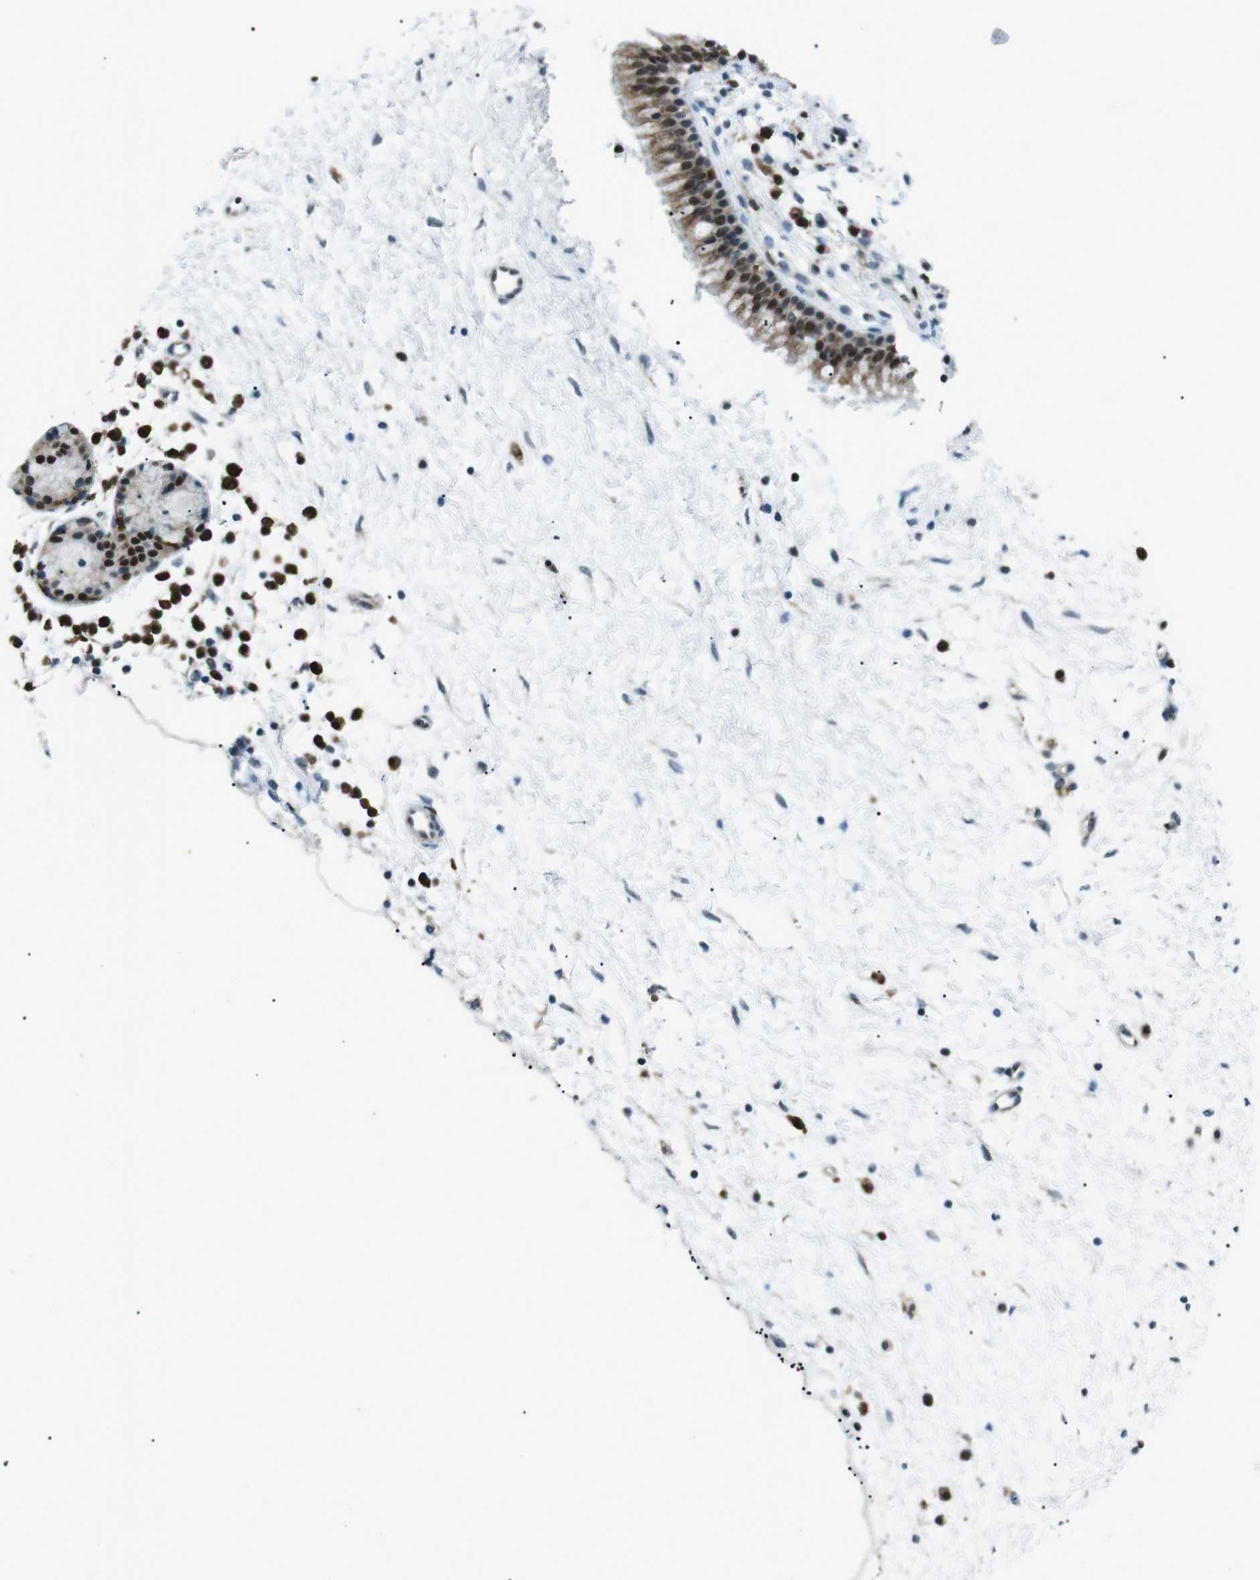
{"staining": {"intensity": "strong", "quantity": ">75%", "location": "cytoplasmic/membranous,nuclear"}, "tissue": "nasopharynx", "cell_type": "Respiratory epithelial cells", "image_type": "normal", "snomed": [{"axis": "morphology", "description": "Normal tissue, NOS"}, {"axis": "topography", "description": "Nasopharynx"}], "caption": "A high-resolution histopathology image shows immunohistochemistry staining of normal nasopharynx, which shows strong cytoplasmic/membranous,nuclear positivity in approximately >75% of respiratory epithelial cells. Immunohistochemistry (ihc) stains the protein of interest in brown and the nuclei are stained blue.", "gene": "BLNK", "patient": {"sex": "male", "age": 21}}